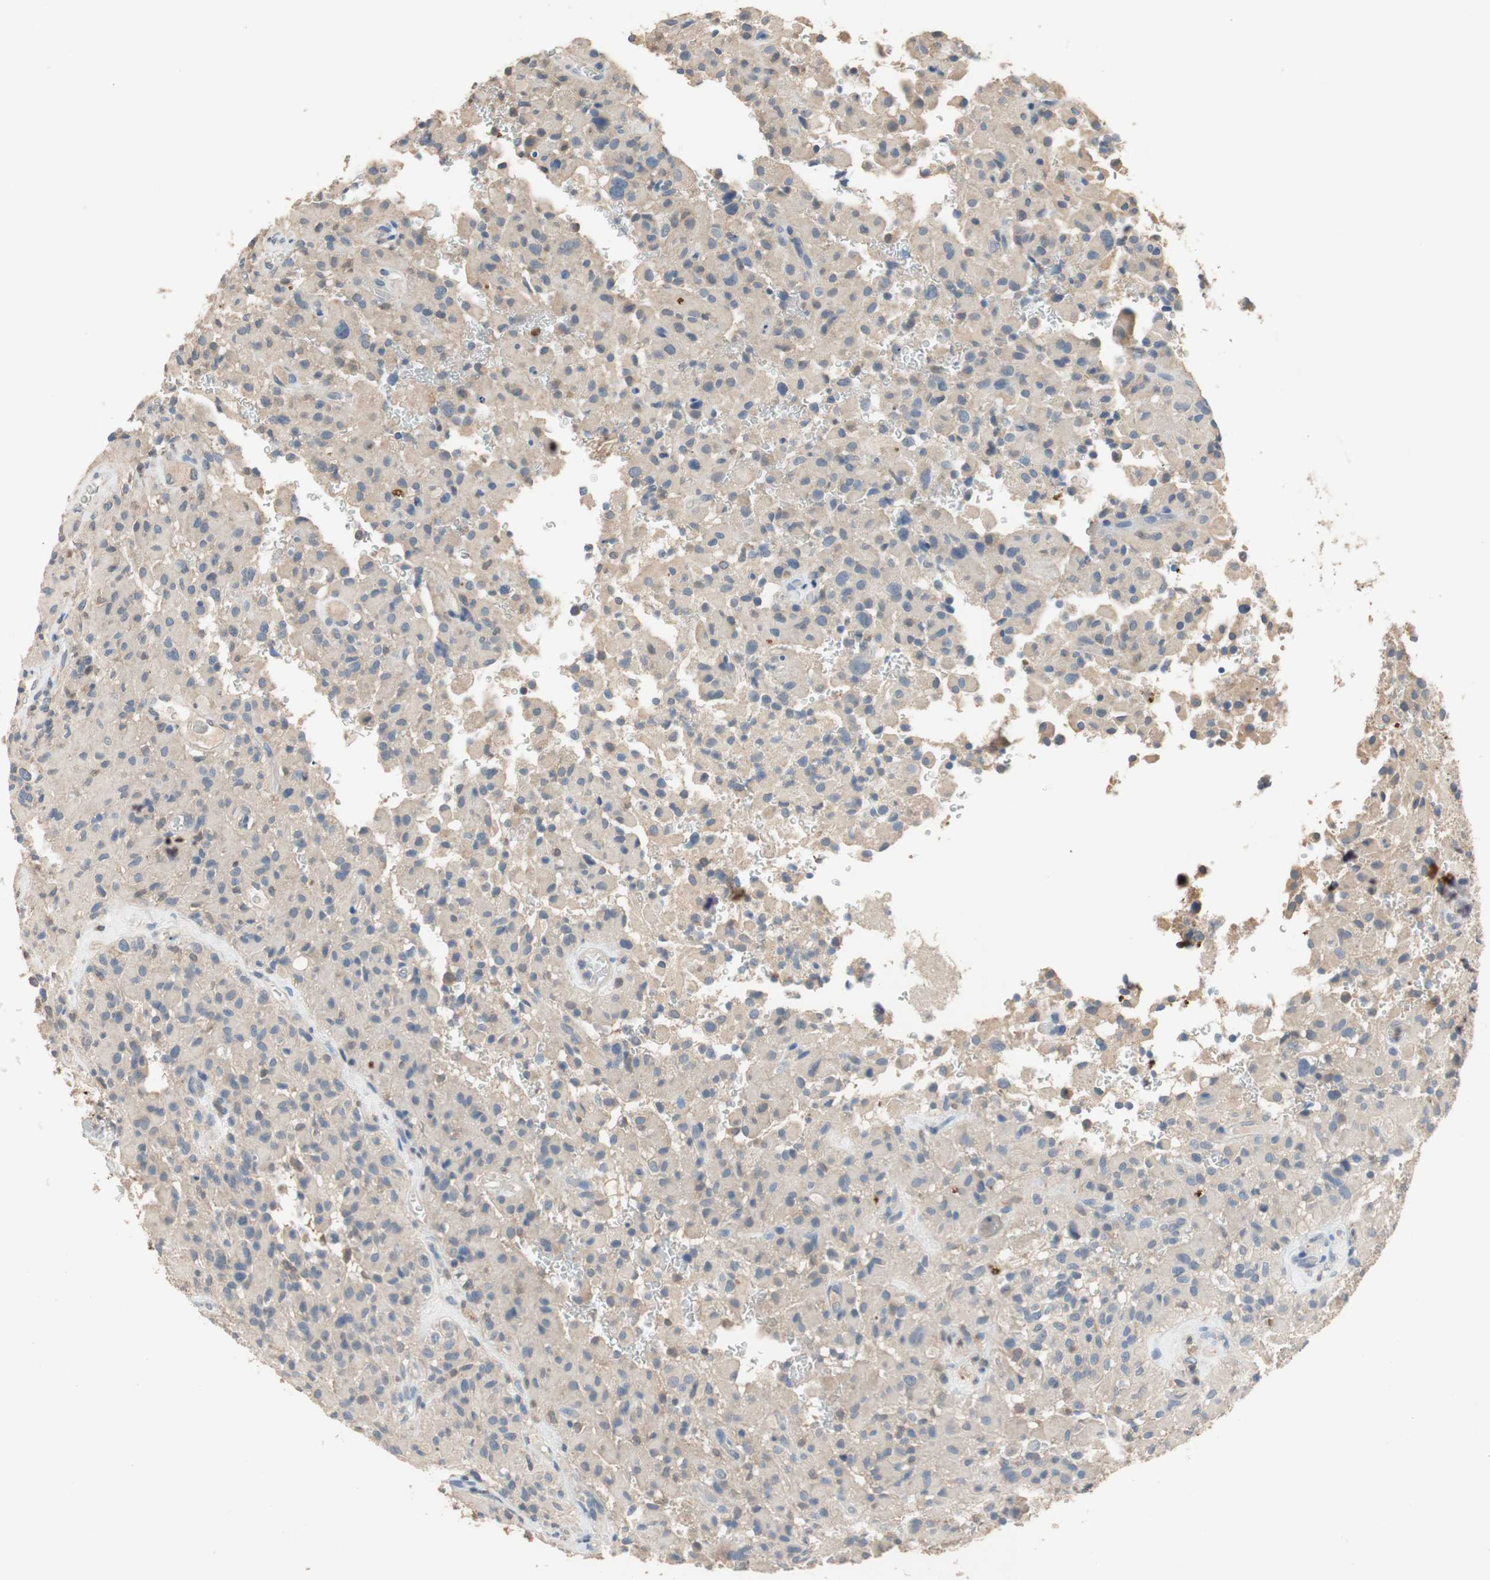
{"staining": {"intensity": "weak", "quantity": "25%-75%", "location": "cytoplasmic/membranous"}, "tissue": "glioma", "cell_type": "Tumor cells", "image_type": "cancer", "snomed": [{"axis": "morphology", "description": "Glioma, malignant, High grade"}, {"axis": "topography", "description": "Brain"}], "caption": "Immunohistochemistry (IHC) of glioma reveals low levels of weak cytoplasmic/membranous staining in about 25%-75% of tumor cells. Immunohistochemistry stains the protein in brown and the nuclei are stained blue.", "gene": "ADAP1", "patient": {"sex": "male", "age": 71}}